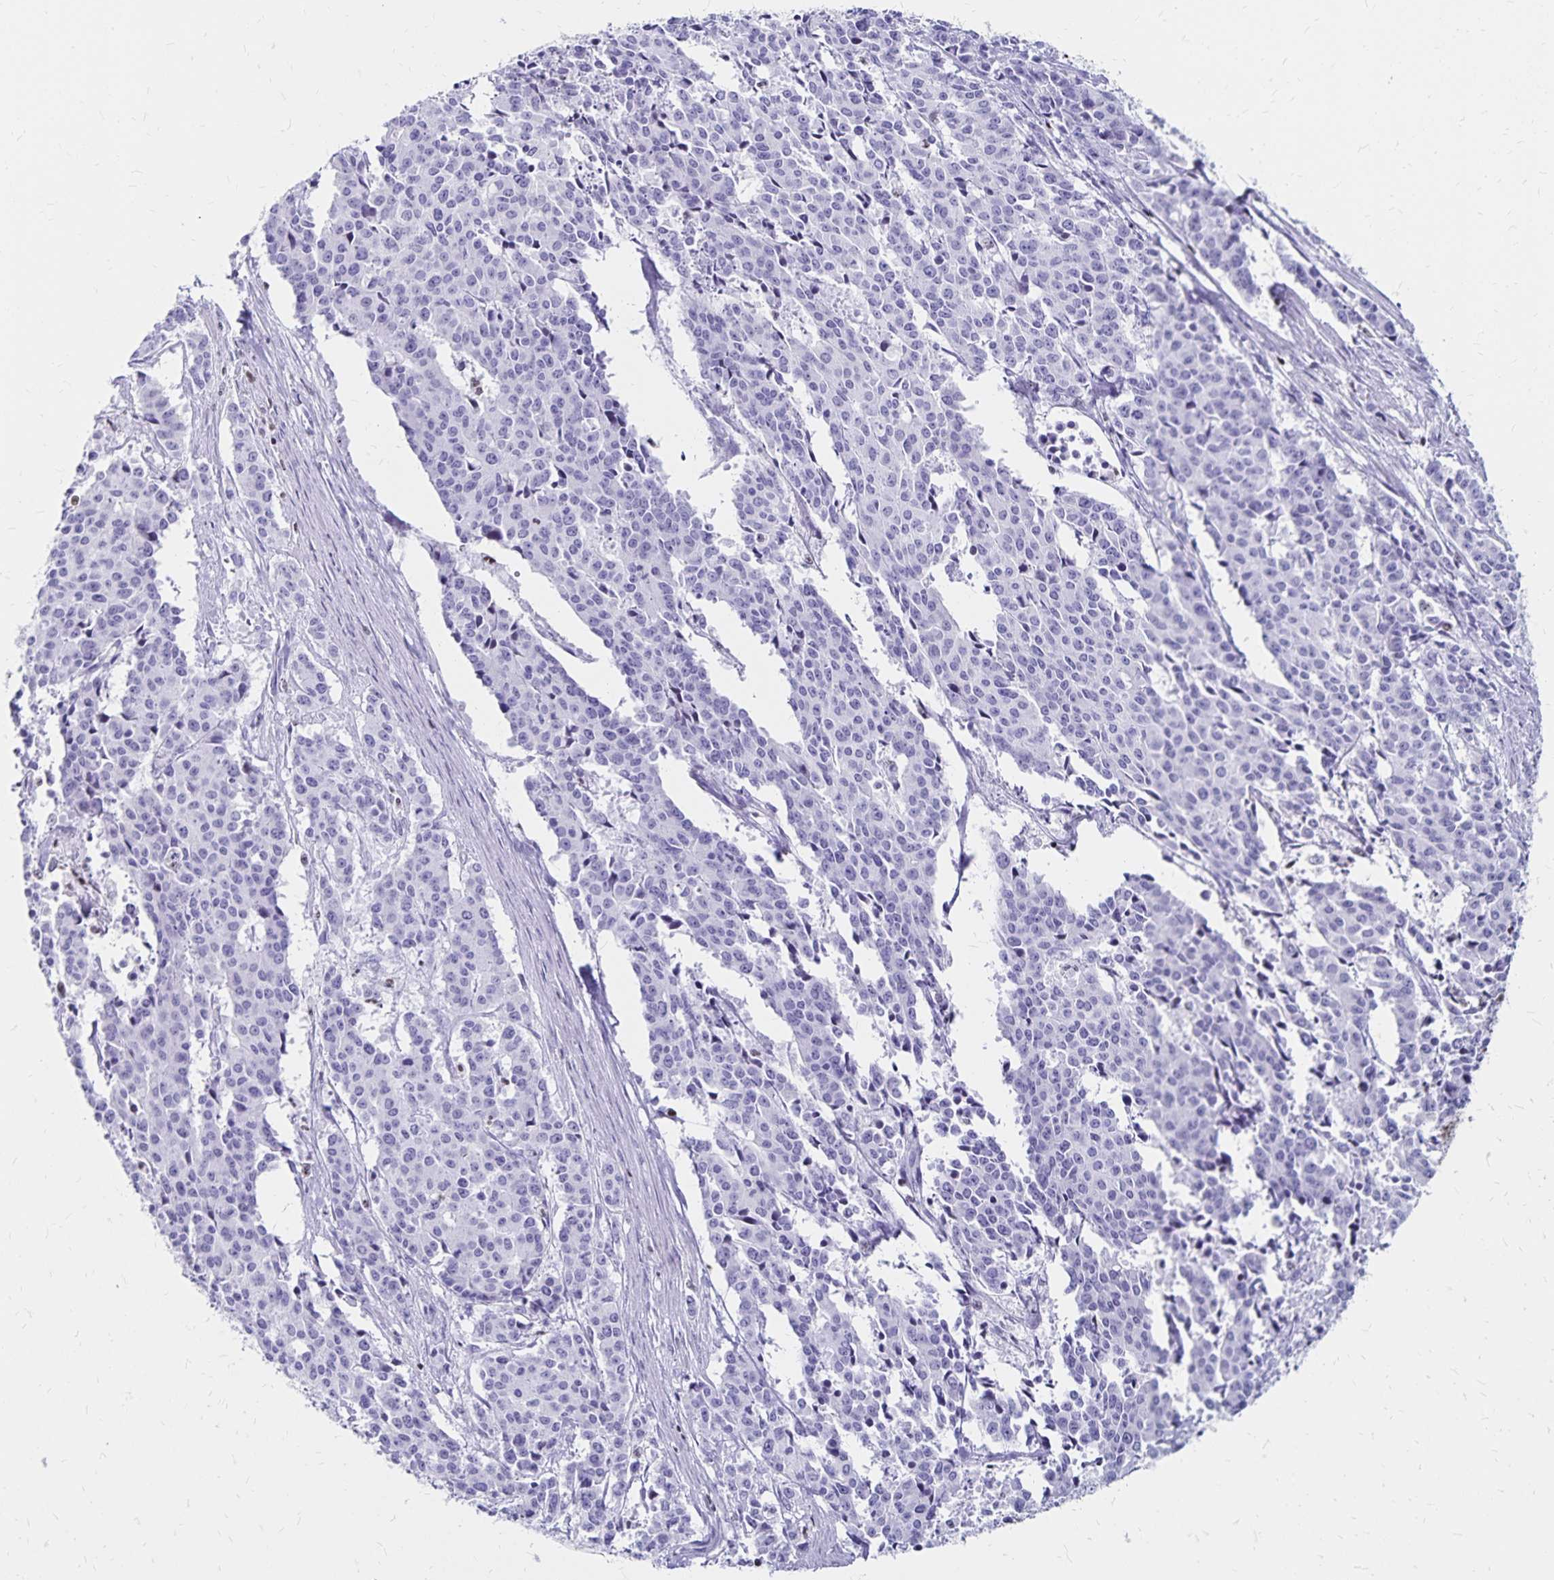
{"staining": {"intensity": "negative", "quantity": "none", "location": "none"}, "tissue": "cervical cancer", "cell_type": "Tumor cells", "image_type": "cancer", "snomed": [{"axis": "morphology", "description": "Squamous cell carcinoma, NOS"}, {"axis": "topography", "description": "Cervix"}], "caption": "This is an IHC image of squamous cell carcinoma (cervical). There is no positivity in tumor cells.", "gene": "IKZF1", "patient": {"sex": "female", "age": 28}}